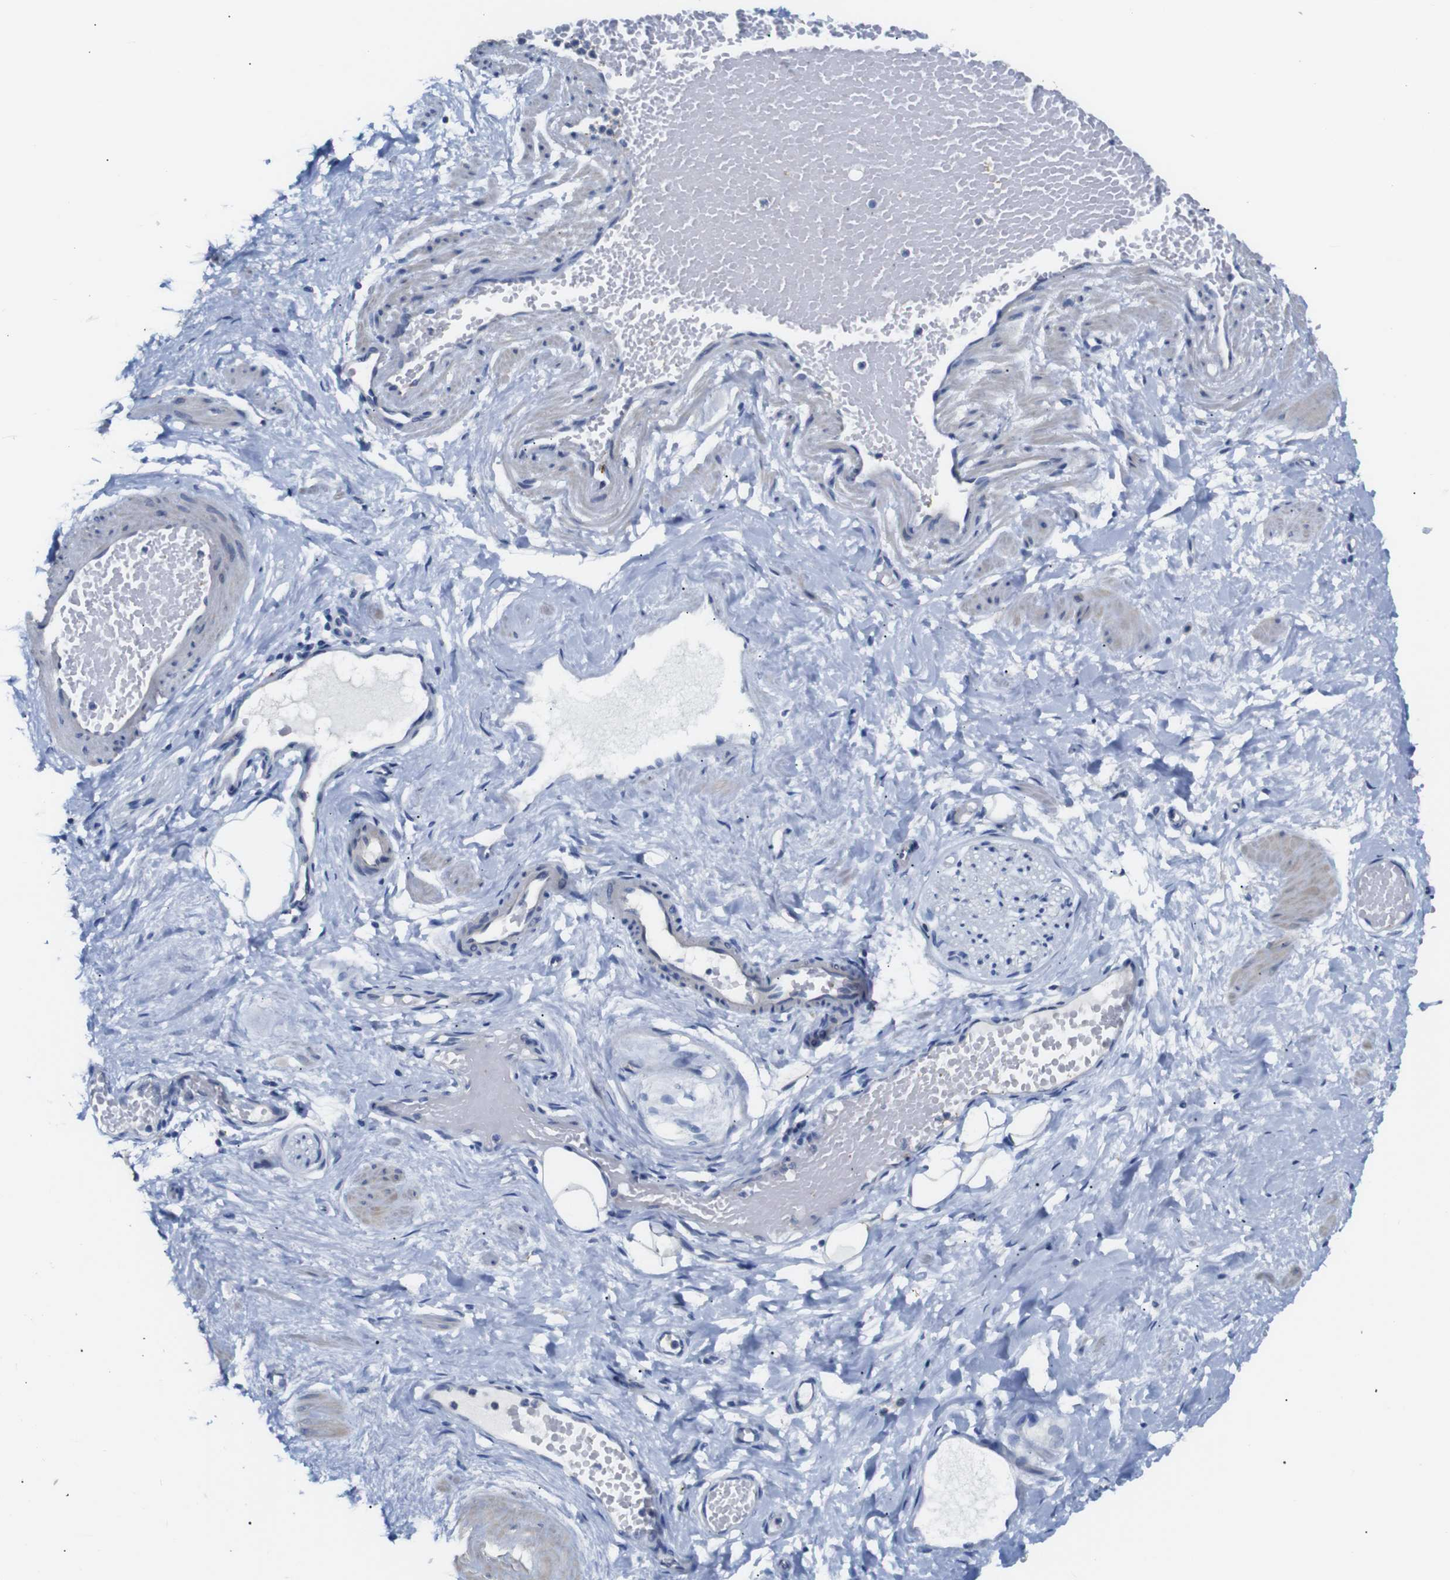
{"staining": {"intensity": "negative", "quantity": "none", "location": "none"}, "tissue": "adipose tissue", "cell_type": "Adipocytes", "image_type": "normal", "snomed": [{"axis": "morphology", "description": "Normal tissue, NOS"}, {"axis": "topography", "description": "Soft tissue"}, {"axis": "topography", "description": "Vascular tissue"}], "caption": "DAB (3,3'-diaminobenzidine) immunohistochemical staining of unremarkable adipose tissue demonstrates no significant expression in adipocytes. (DAB (3,3'-diaminobenzidine) immunohistochemistry (IHC), high magnification).", "gene": "ALOX15", "patient": {"sex": "female", "age": 35}}